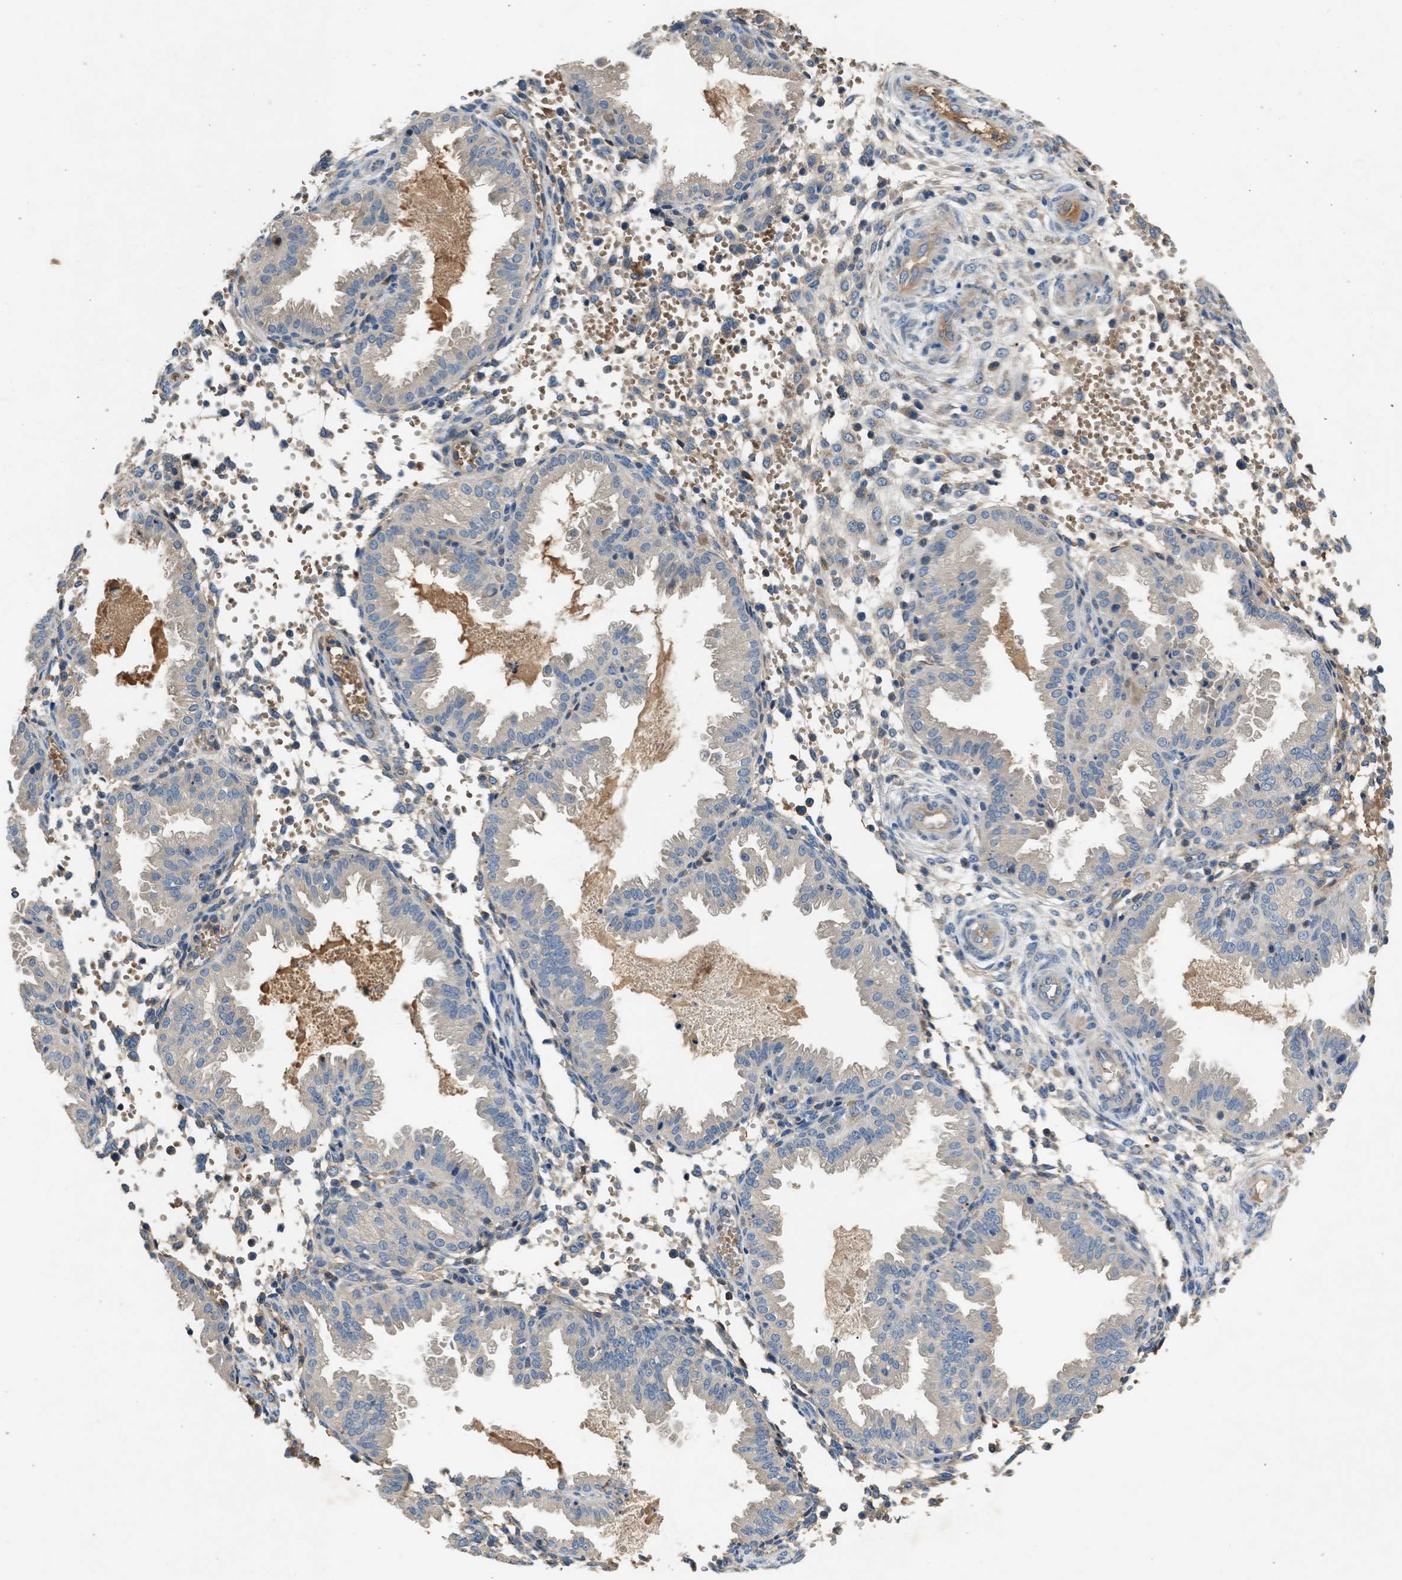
{"staining": {"intensity": "weak", "quantity": "<25%", "location": "cytoplasmic/membranous"}, "tissue": "endometrium", "cell_type": "Cells in endometrial stroma", "image_type": "normal", "snomed": [{"axis": "morphology", "description": "Normal tissue, NOS"}, {"axis": "topography", "description": "Endometrium"}], "caption": "DAB (3,3'-diaminobenzidine) immunohistochemical staining of unremarkable human endometrium exhibits no significant staining in cells in endometrial stroma. Nuclei are stained in blue.", "gene": "RWDD2B", "patient": {"sex": "female", "age": 33}}